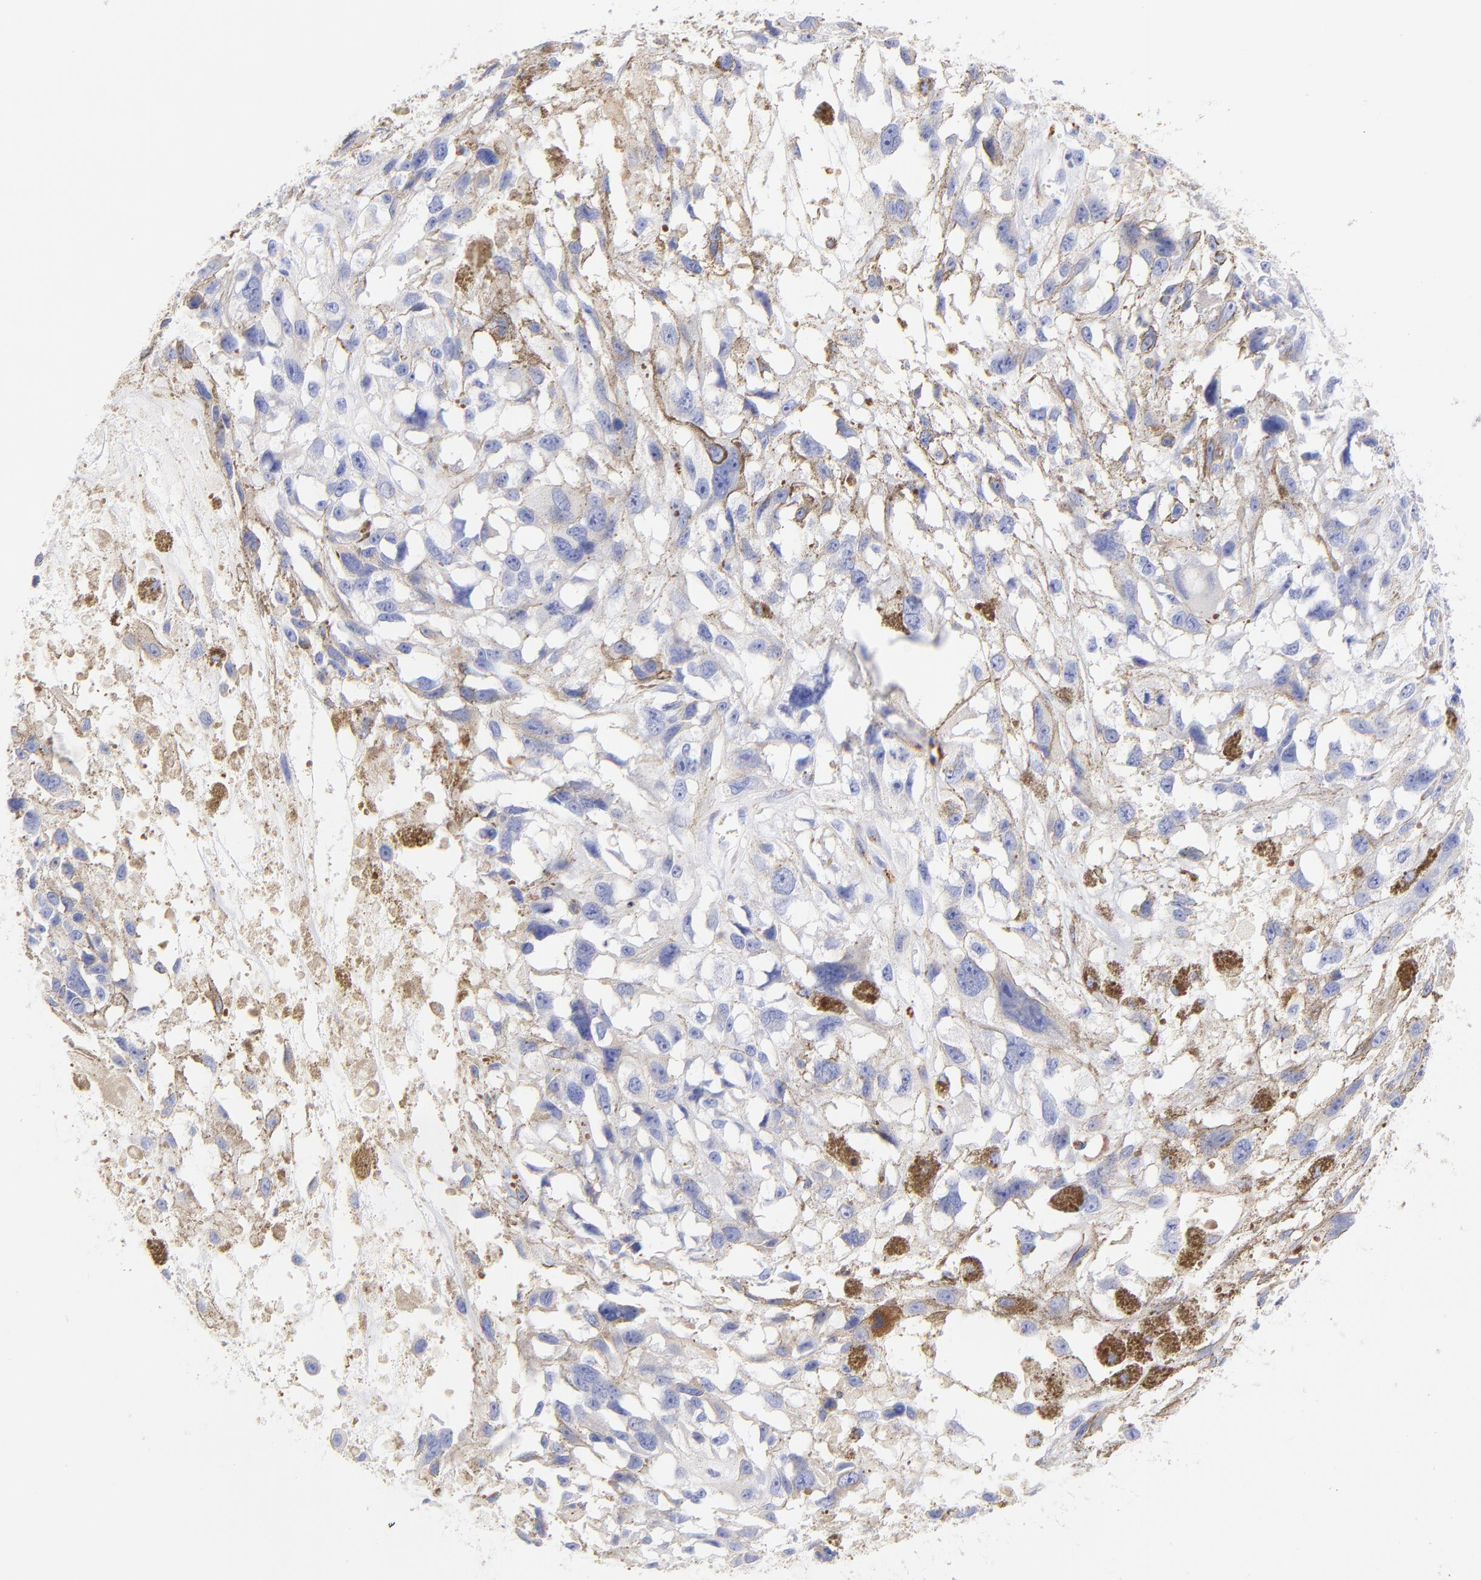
{"staining": {"intensity": "negative", "quantity": "none", "location": "none"}, "tissue": "melanoma", "cell_type": "Tumor cells", "image_type": "cancer", "snomed": [{"axis": "morphology", "description": "Malignant melanoma, Metastatic site"}, {"axis": "topography", "description": "Lymph node"}], "caption": "Immunohistochemistry image of malignant melanoma (metastatic site) stained for a protein (brown), which reveals no staining in tumor cells.", "gene": "C1QTNF6", "patient": {"sex": "male", "age": 59}}